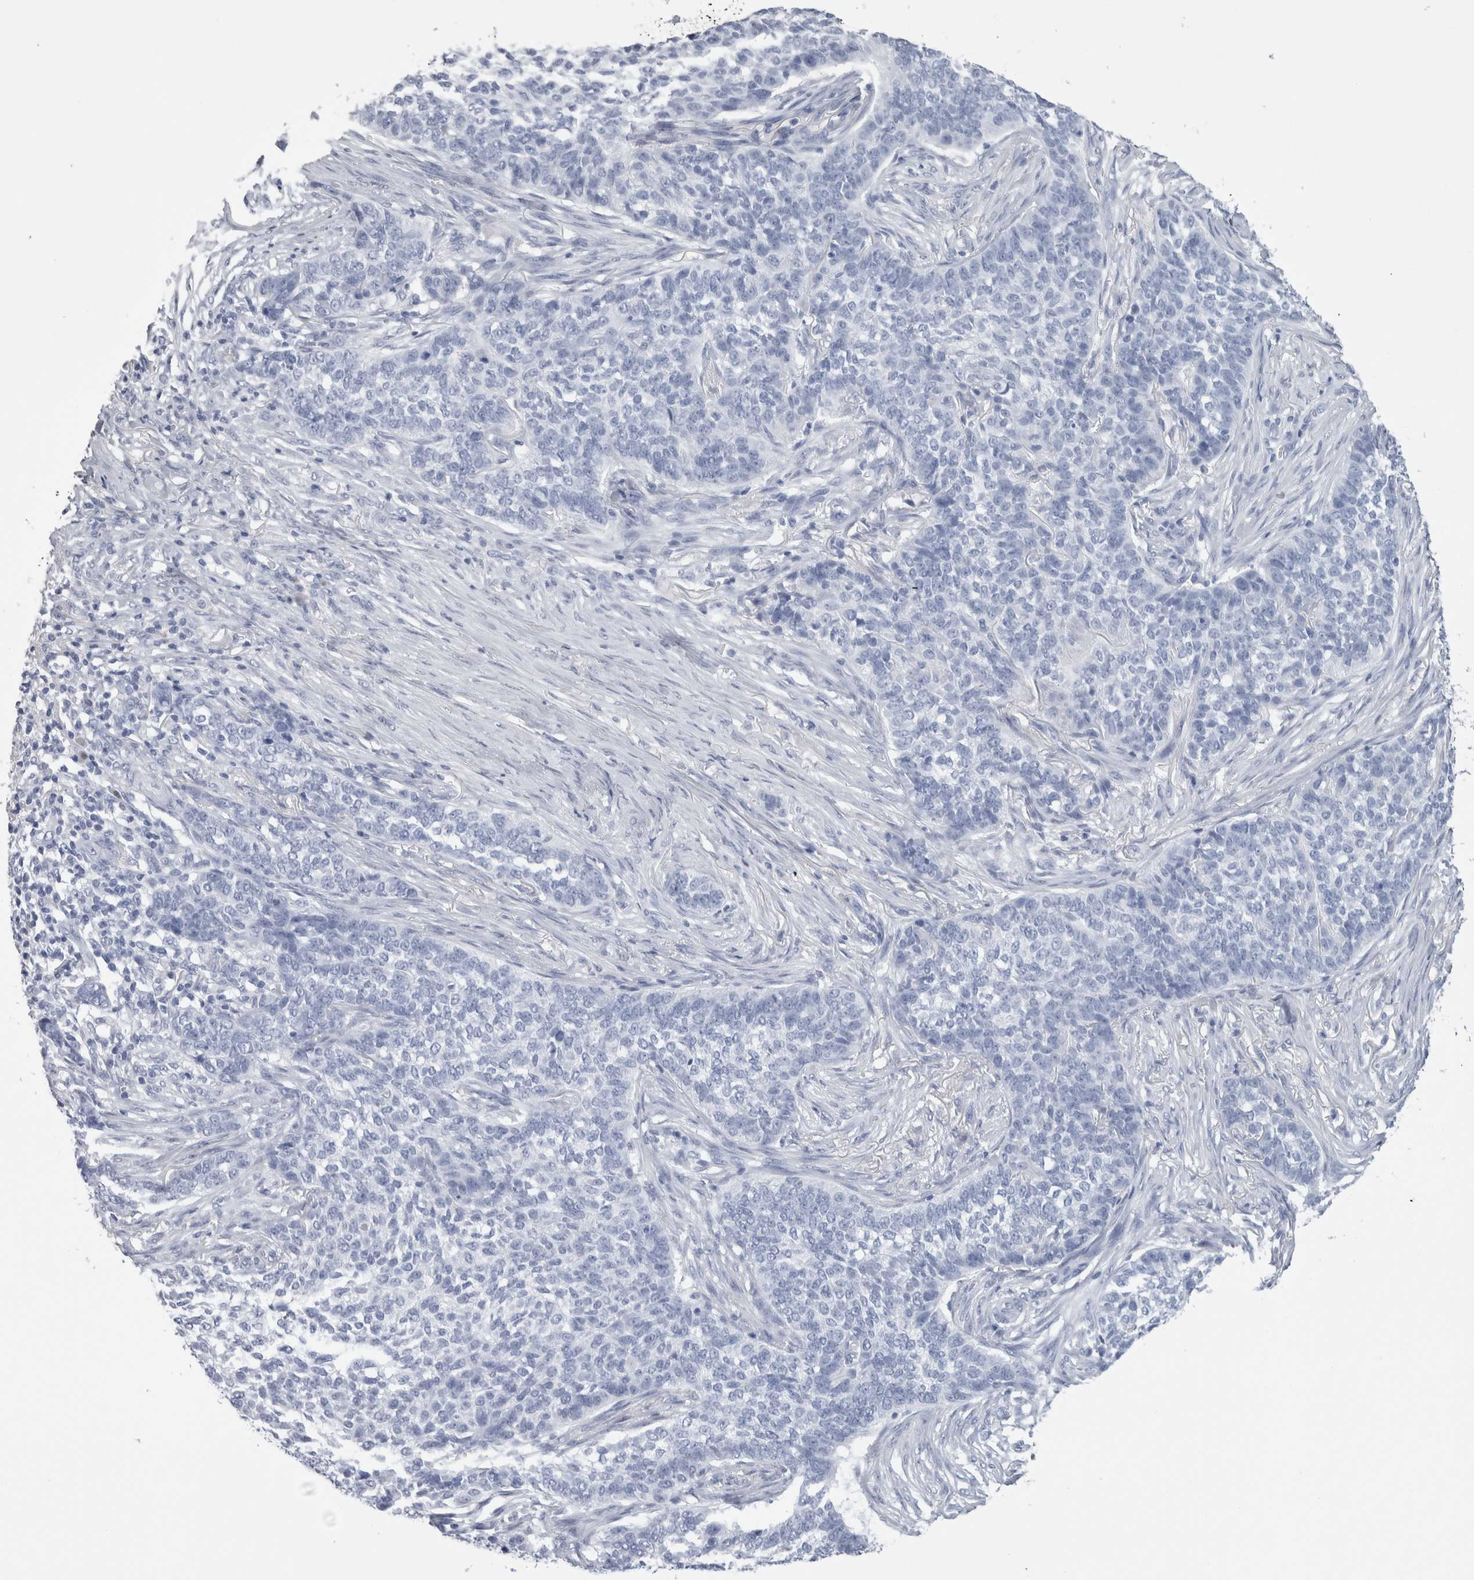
{"staining": {"intensity": "negative", "quantity": "none", "location": "none"}, "tissue": "skin cancer", "cell_type": "Tumor cells", "image_type": "cancer", "snomed": [{"axis": "morphology", "description": "Basal cell carcinoma"}, {"axis": "topography", "description": "Skin"}], "caption": "This is an immunohistochemistry image of human basal cell carcinoma (skin). There is no expression in tumor cells.", "gene": "CA8", "patient": {"sex": "male", "age": 85}}